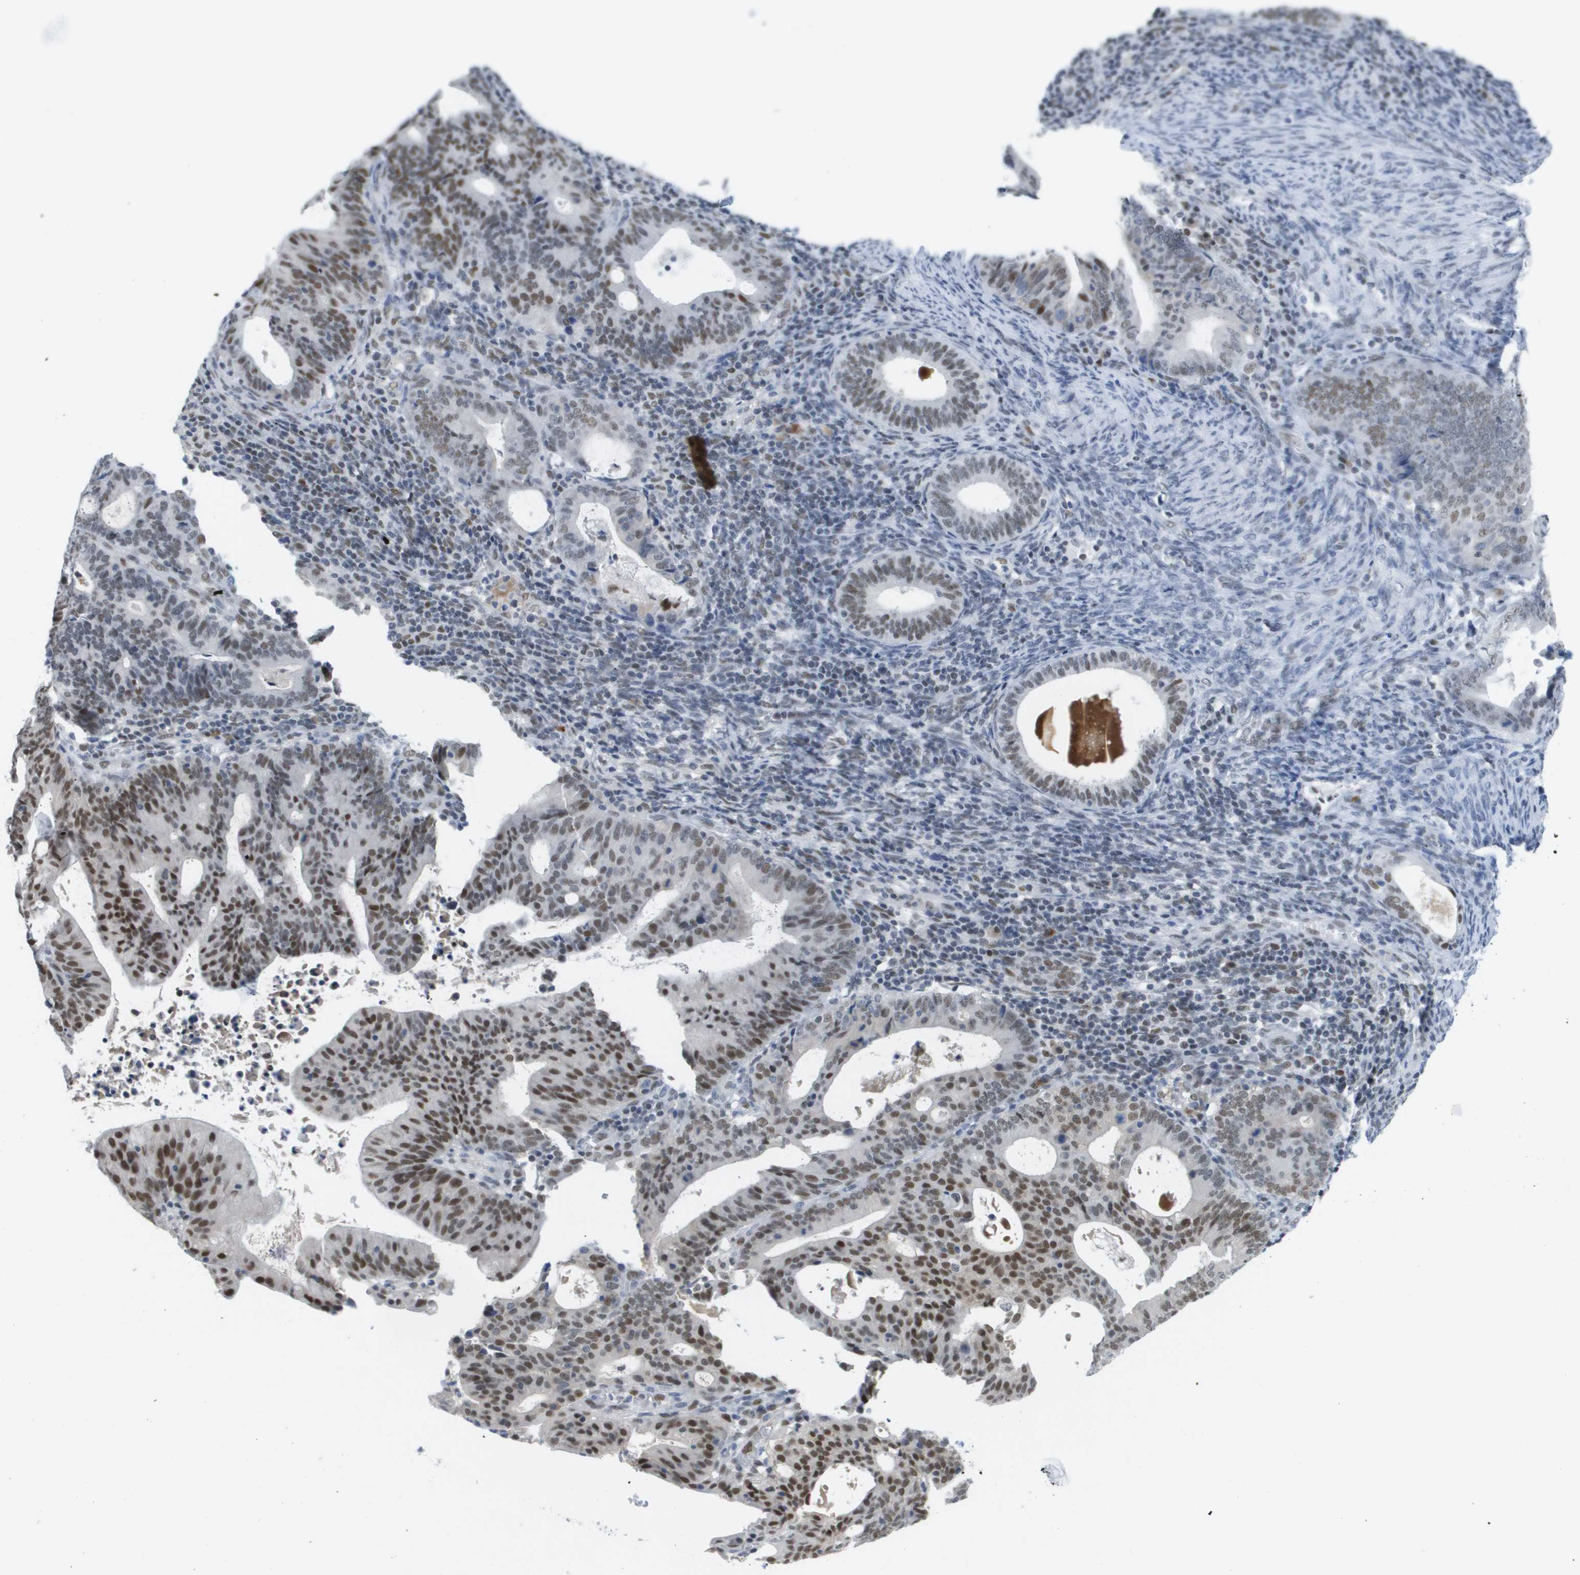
{"staining": {"intensity": "strong", "quantity": "25%-75%", "location": "nuclear"}, "tissue": "endometrial cancer", "cell_type": "Tumor cells", "image_type": "cancer", "snomed": [{"axis": "morphology", "description": "Adenocarcinoma, NOS"}, {"axis": "topography", "description": "Uterus"}], "caption": "Immunohistochemical staining of endometrial adenocarcinoma exhibits strong nuclear protein staining in about 25%-75% of tumor cells. (Stains: DAB (3,3'-diaminobenzidine) in brown, nuclei in blue, Microscopy: brightfield microscopy at high magnification).", "gene": "TP53RK", "patient": {"sex": "female", "age": 83}}